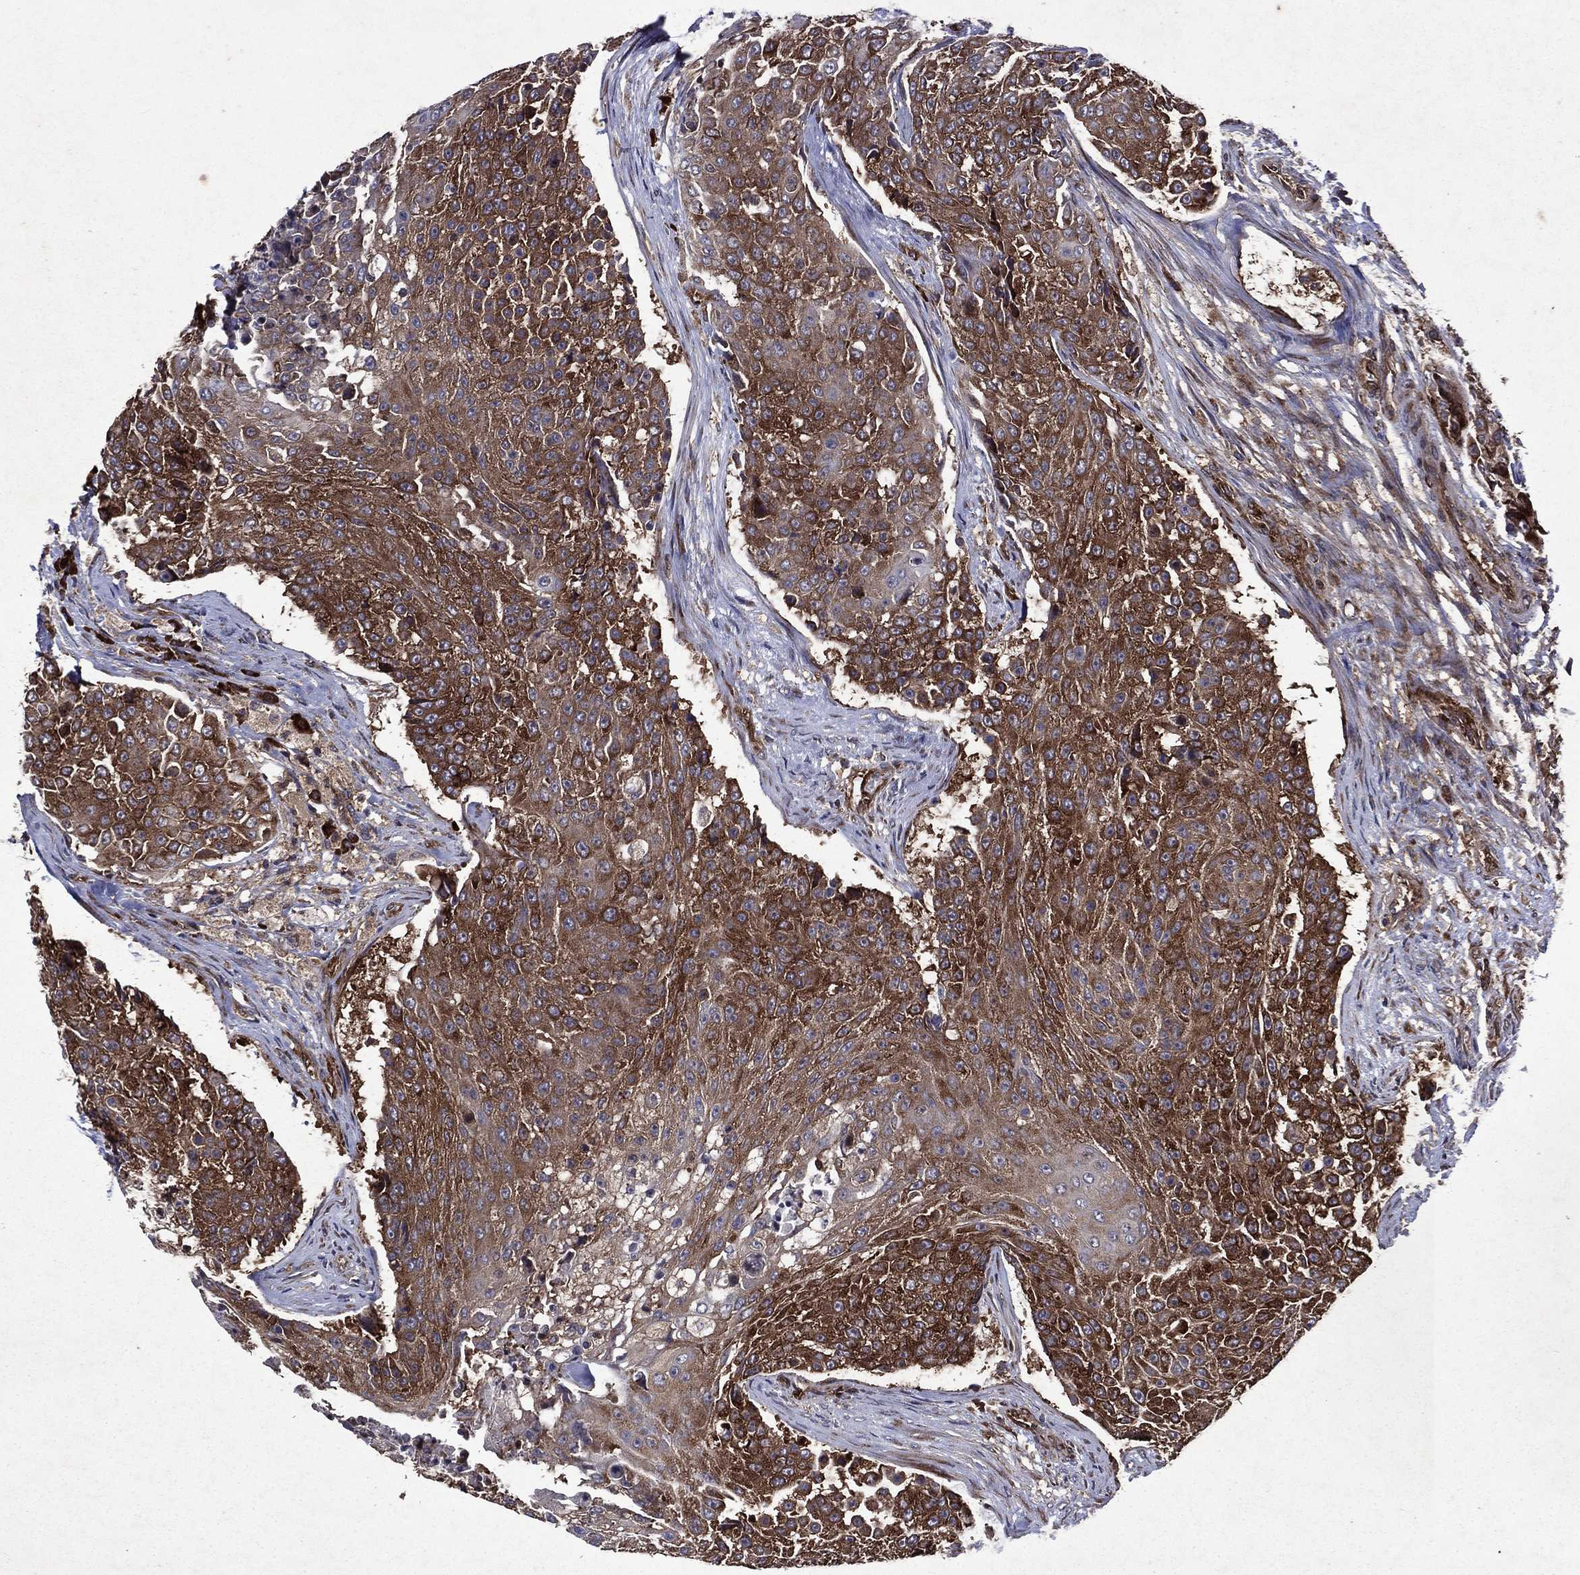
{"staining": {"intensity": "strong", "quantity": ">75%", "location": "cytoplasmic/membranous"}, "tissue": "urothelial cancer", "cell_type": "Tumor cells", "image_type": "cancer", "snomed": [{"axis": "morphology", "description": "Urothelial carcinoma, High grade"}, {"axis": "topography", "description": "Urinary bladder"}], "caption": "DAB immunohistochemical staining of human urothelial cancer exhibits strong cytoplasmic/membranous protein positivity in approximately >75% of tumor cells.", "gene": "EIF2B4", "patient": {"sex": "female", "age": 63}}